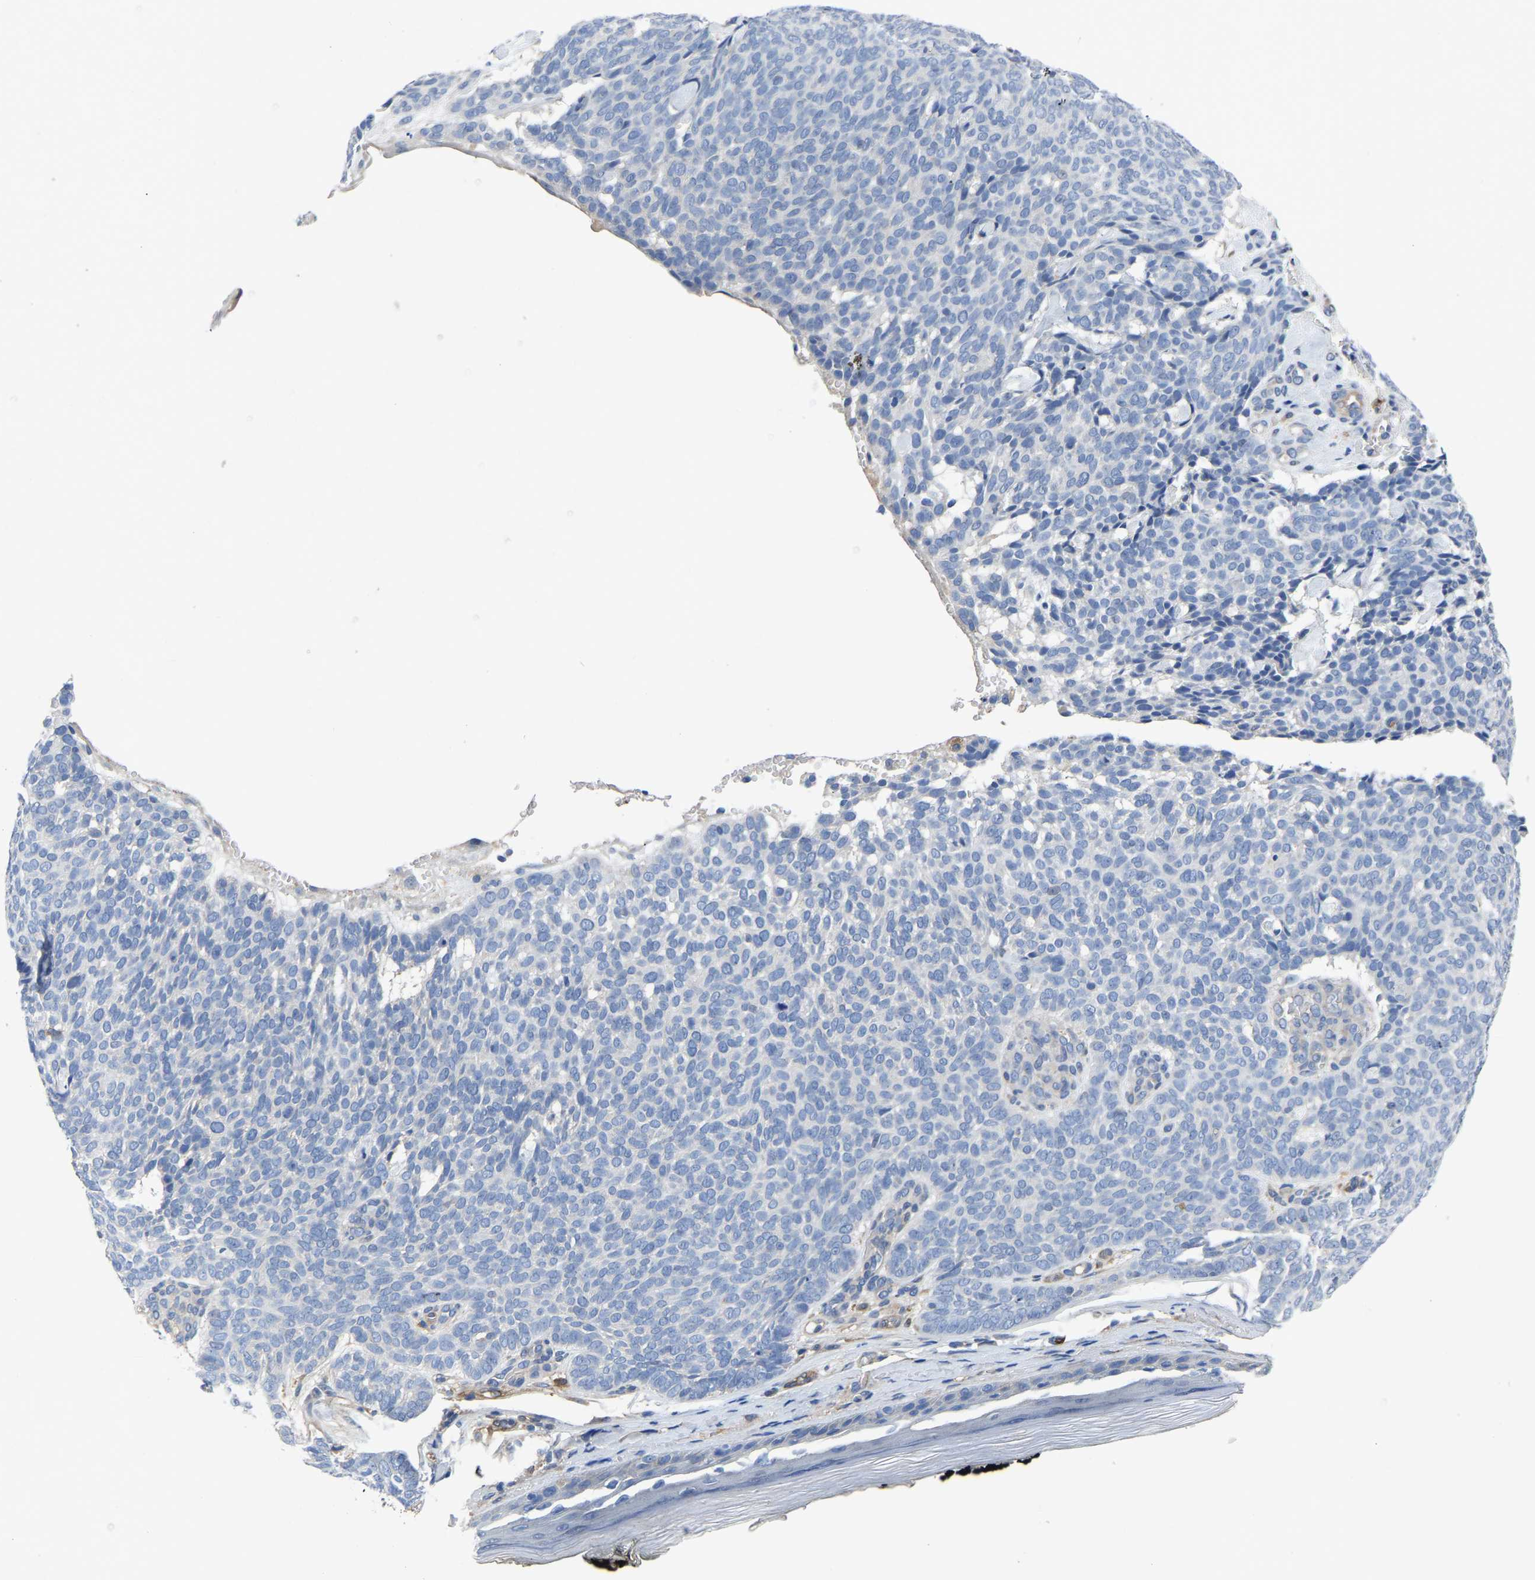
{"staining": {"intensity": "negative", "quantity": "none", "location": "none"}, "tissue": "skin cancer", "cell_type": "Tumor cells", "image_type": "cancer", "snomed": [{"axis": "morphology", "description": "Basal cell carcinoma"}, {"axis": "topography", "description": "Skin"}], "caption": "Tumor cells show no significant positivity in skin cancer (basal cell carcinoma). (DAB (3,3'-diaminobenzidine) IHC visualized using brightfield microscopy, high magnification).", "gene": "ATG2B", "patient": {"sex": "male", "age": 61}}